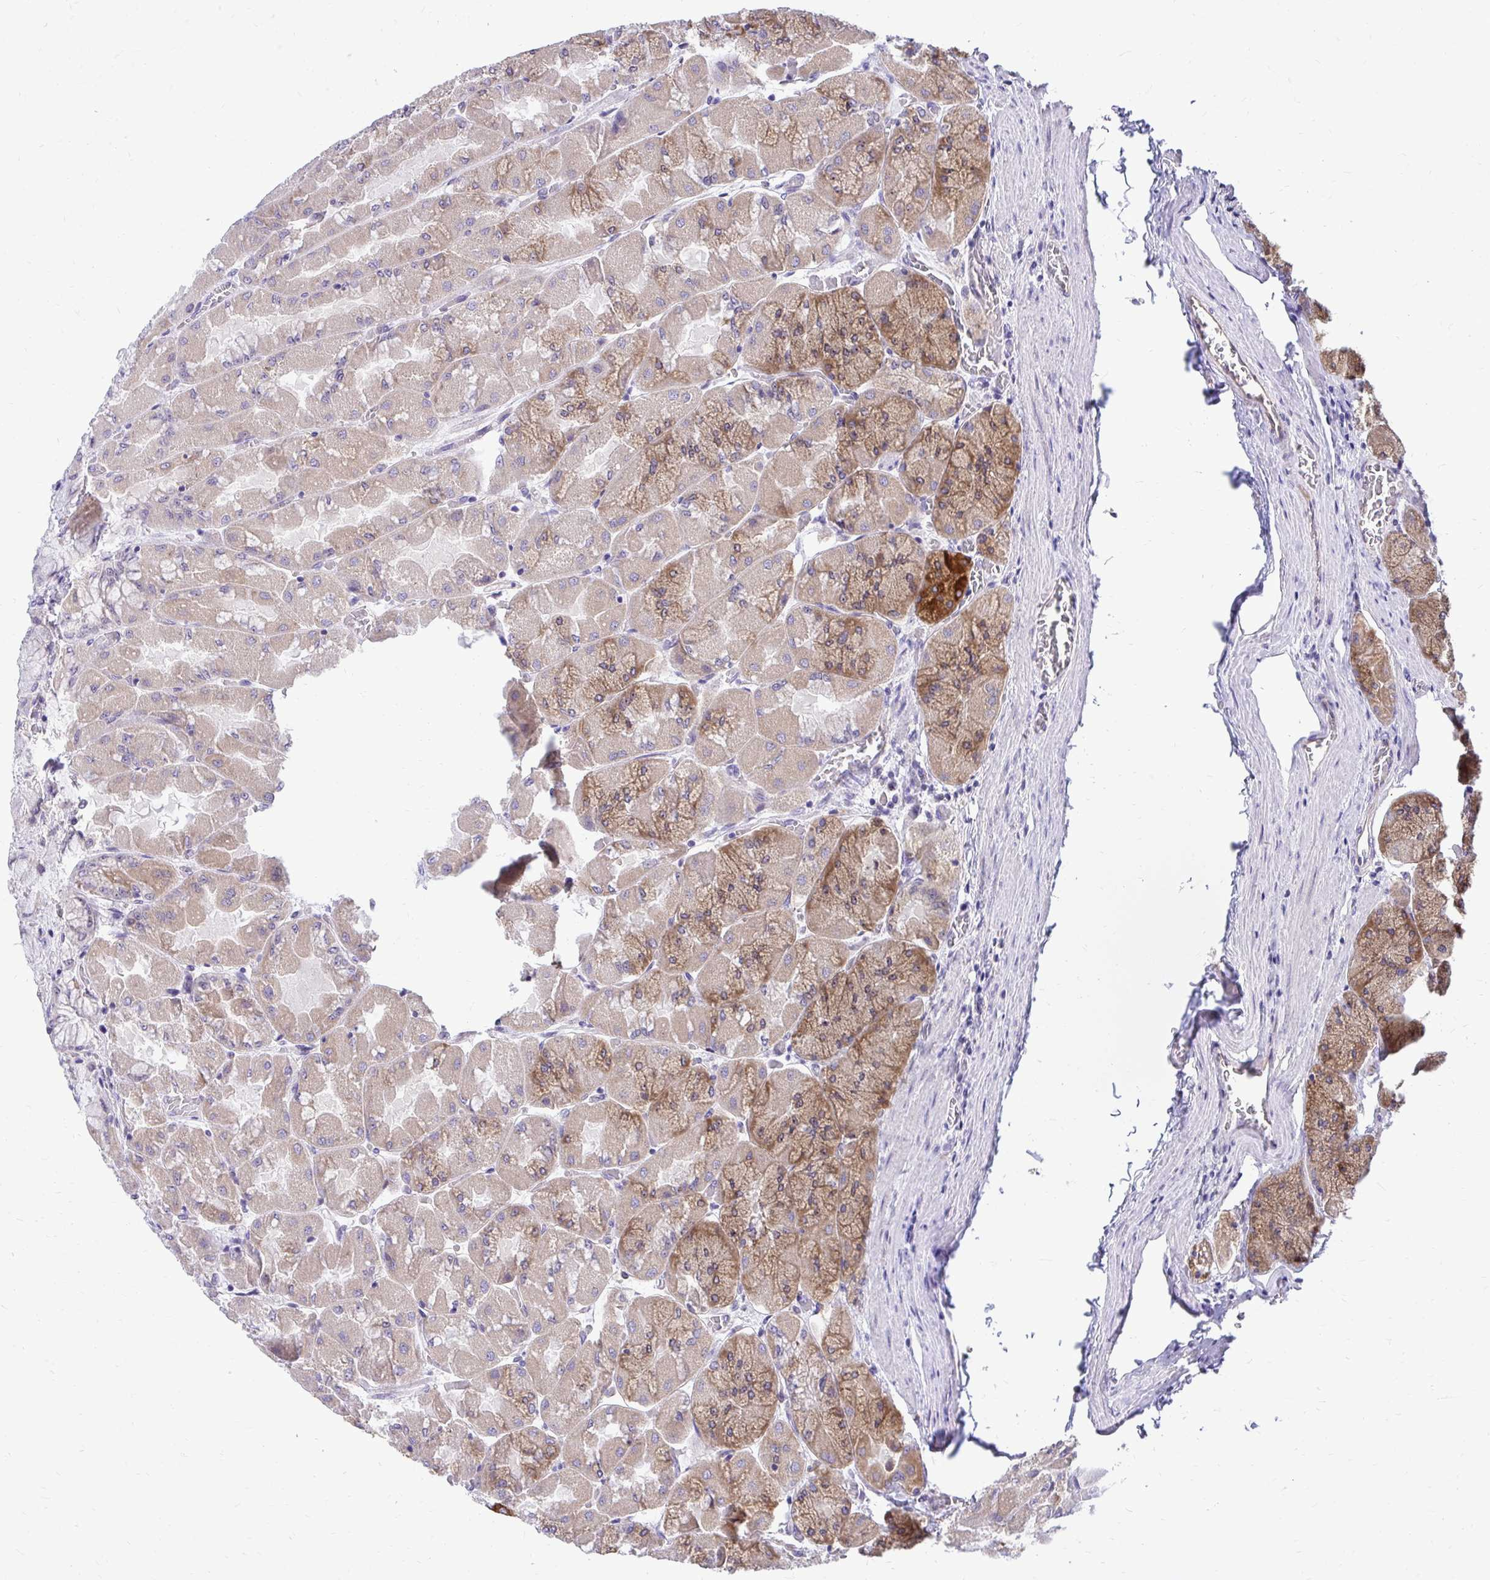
{"staining": {"intensity": "moderate", "quantity": "25%-75%", "location": "cytoplasmic/membranous"}, "tissue": "stomach", "cell_type": "Glandular cells", "image_type": "normal", "snomed": [{"axis": "morphology", "description": "Normal tissue, NOS"}, {"axis": "topography", "description": "Stomach"}], "caption": "Stomach stained with immunohistochemistry (IHC) displays moderate cytoplasmic/membranous positivity in approximately 25%-75% of glandular cells. The protein is stained brown, and the nuclei are stained in blue (DAB (3,3'-diaminobenzidine) IHC with brightfield microscopy, high magnification).", "gene": "NIFK", "patient": {"sex": "female", "age": 61}}